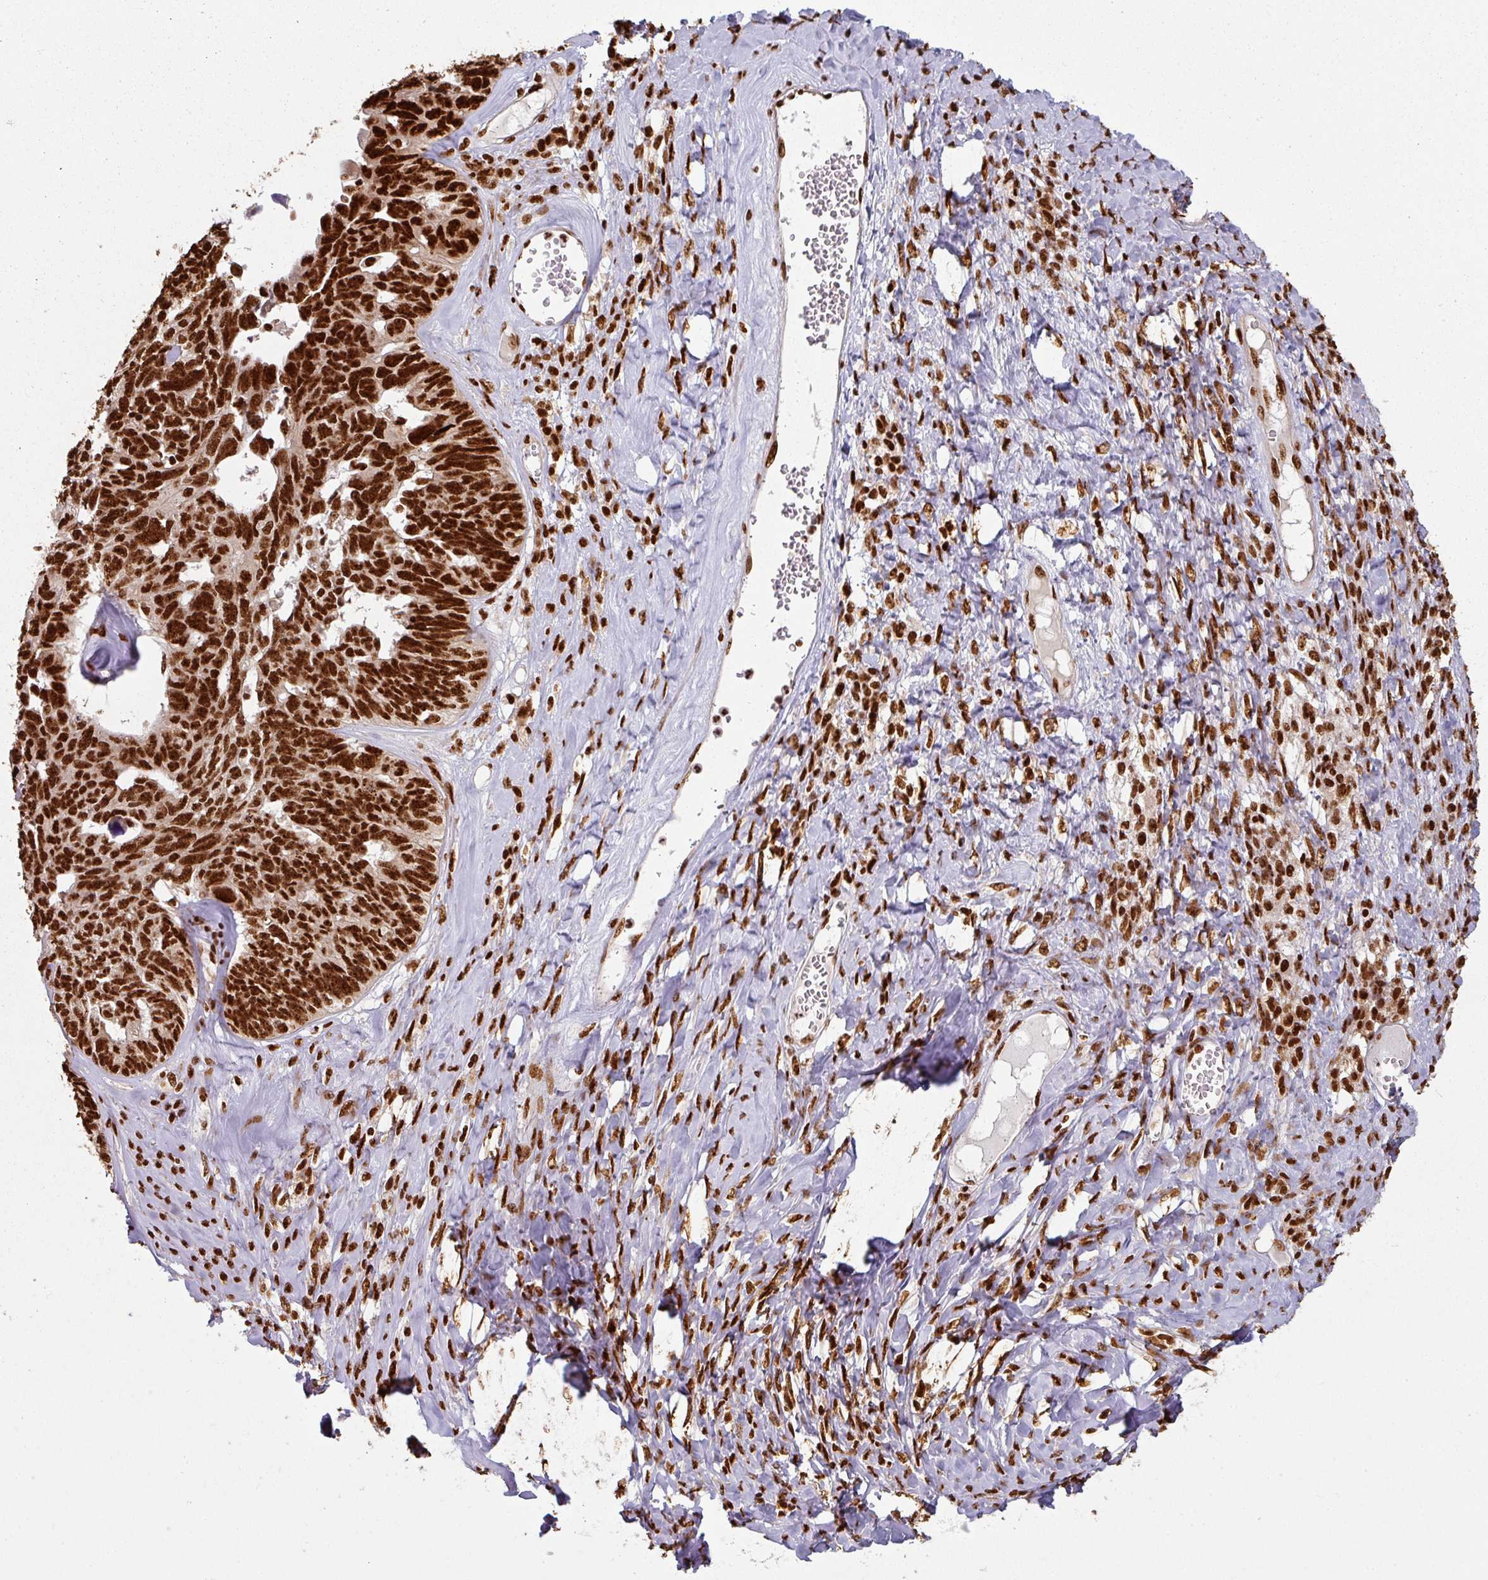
{"staining": {"intensity": "strong", "quantity": ">75%", "location": "nuclear"}, "tissue": "ovarian cancer", "cell_type": "Tumor cells", "image_type": "cancer", "snomed": [{"axis": "morphology", "description": "Cystadenocarcinoma, serous, NOS"}, {"axis": "topography", "description": "Ovary"}], "caption": "This histopathology image demonstrates ovarian serous cystadenocarcinoma stained with immunohistochemistry to label a protein in brown. The nuclear of tumor cells show strong positivity for the protein. Nuclei are counter-stained blue.", "gene": "SIK3", "patient": {"sex": "female", "age": 79}}